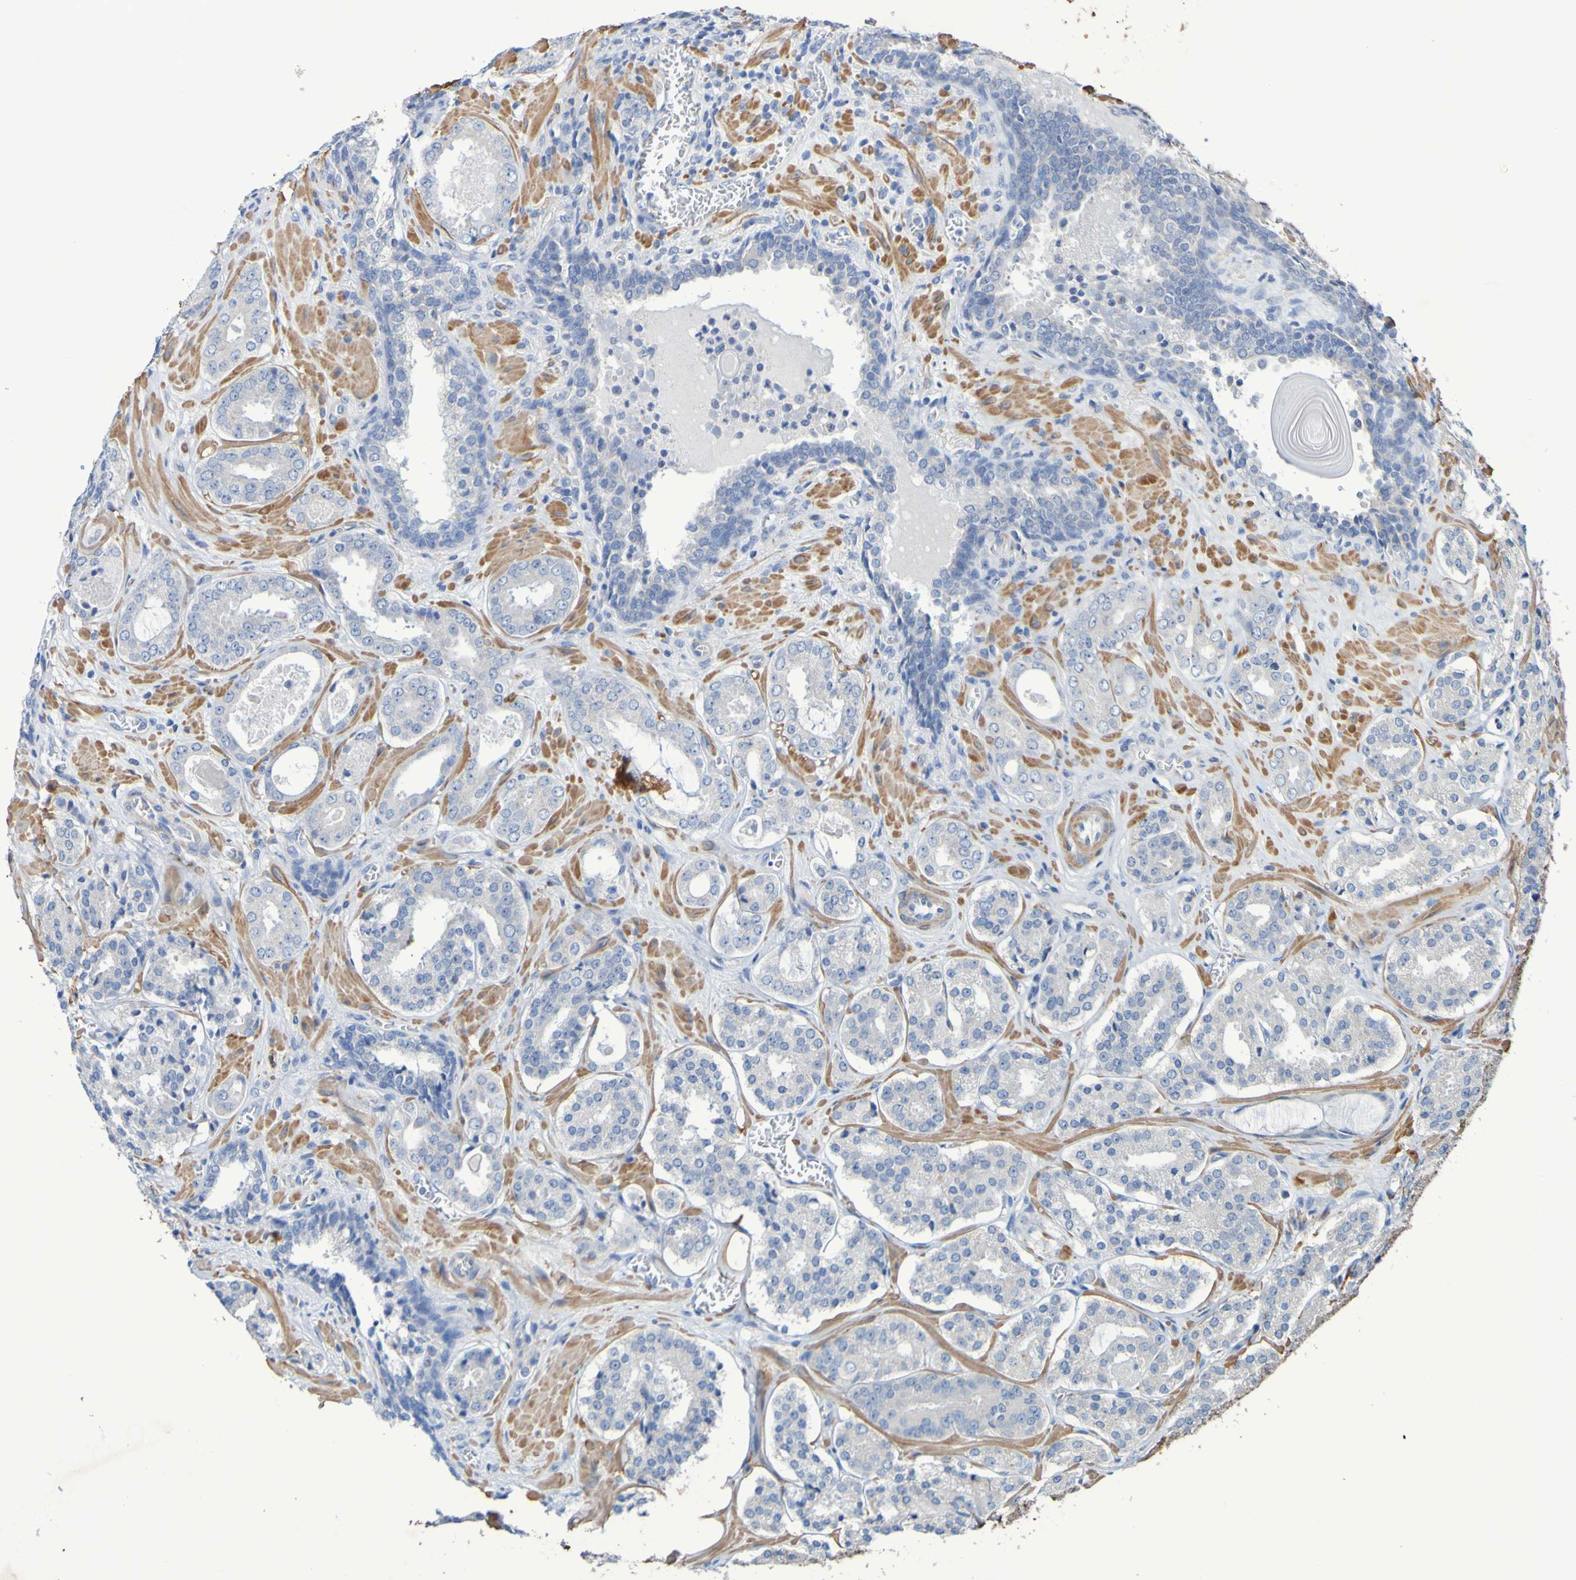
{"staining": {"intensity": "negative", "quantity": "none", "location": "none"}, "tissue": "prostate cancer", "cell_type": "Tumor cells", "image_type": "cancer", "snomed": [{"axis": "morphology", "description": "Adenocarcinoma, High grade"}, {"axis": "topography", "description": "Prostate"}], "caption": "Tumor cells are negative for brown protein staining in high-grade adenocarcinoma (prostate).", "gene": "SRPRB", "patient": {"sex": "male", "age": 60}}